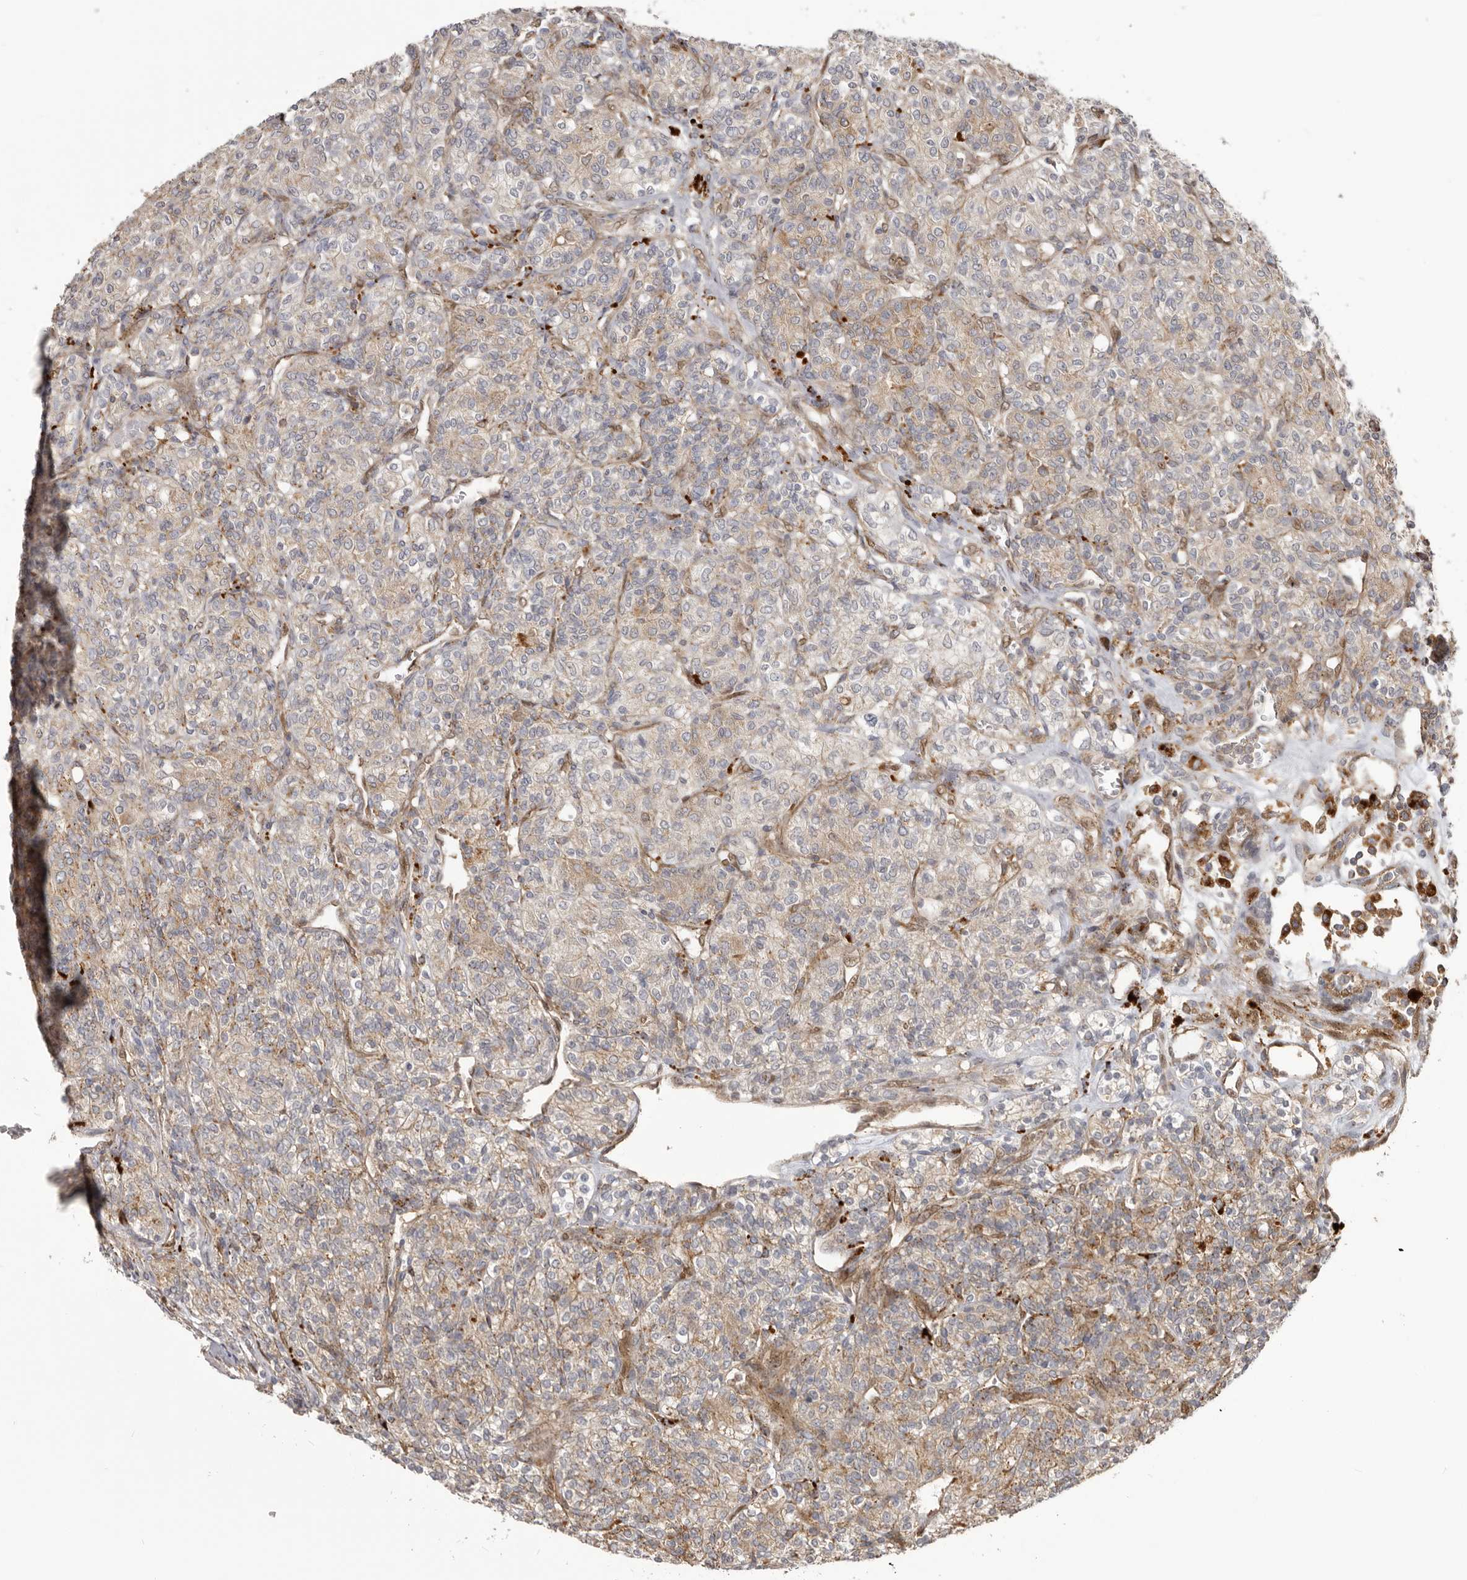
{"staining": {"intensity": "weak", "quantity": "25%-75%", "location": "cytoplasmic/membranous"}, "tissue": "renal cancer", "cell_type": "Tumor cells", "image_type": "cancer", "snomed": [{"axis": "morphology", "description": "Adenocarcinoma, NOS"}, {"axis": "topography", "description": "Kidney"}], "caption": "Immunohistochemical staining of human renal cancer (adenocarcinoma) reveals weak cytoplasmic/membranous protein staining in approximately 25%-75% of tumor cells.", "gene": "NUP43", "patient": {"sex": "male", "age": 77}}